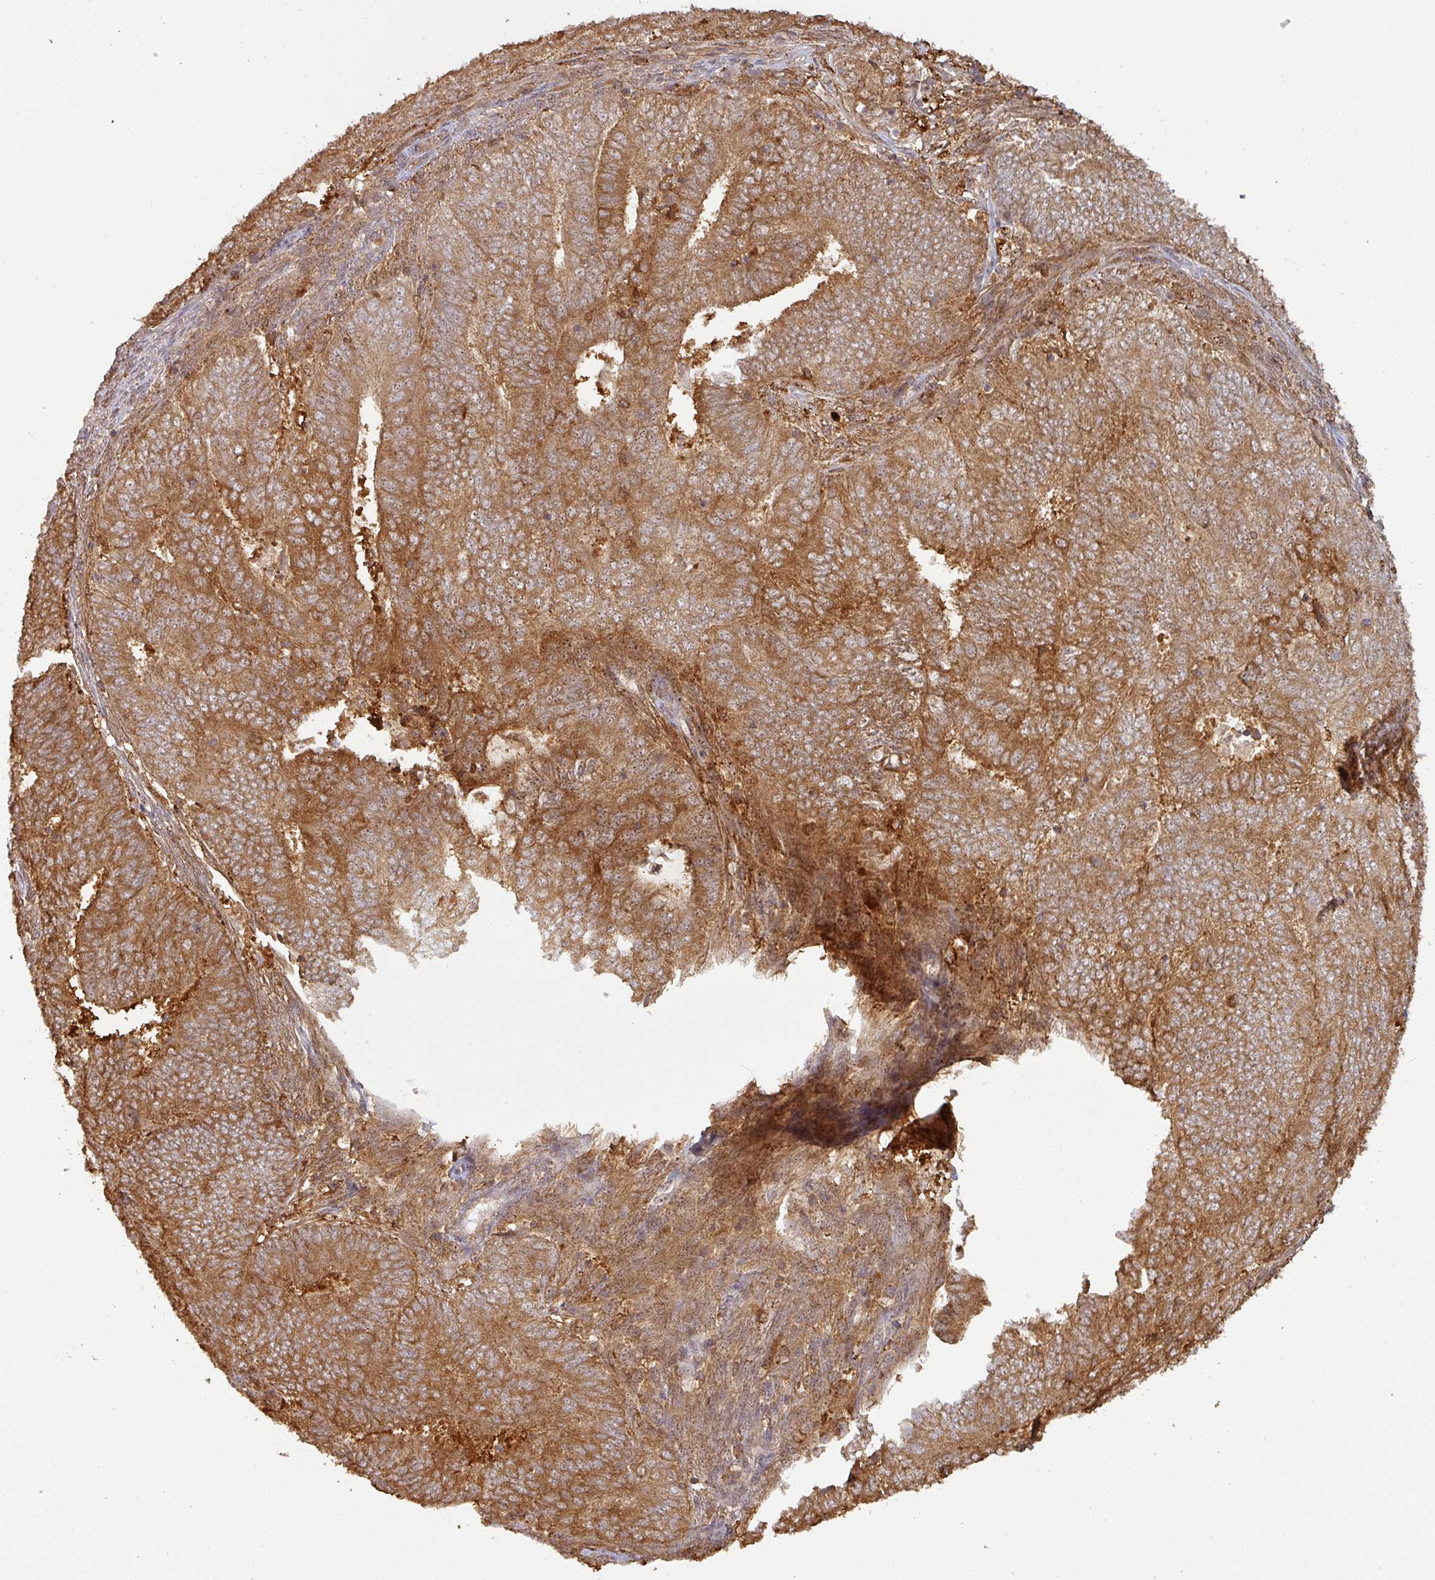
{"staining": {"intensity": "moderate", "quantity": ">75%", "location": "cytoplasmic/membranous"}, "tissue": "endometrial cancer", "cell_type": "Tumor cells", "image_type": "cancer", "snomed": [{"axis": "morphology", "description": "Adenocarcinoma, NOS"}, {"axis": "topography", "description": "Endometrium"}], "caption": "DAB (3,3'-diaminobenzidine) immunohistochemical staining of adenocarcinoma (endometrial) displays moderate cytoplasmic/membranous protein staining in about >75% of tumor cells.", "gene": "ZNF322", "patient": {"sex": "female", "age": 62}}